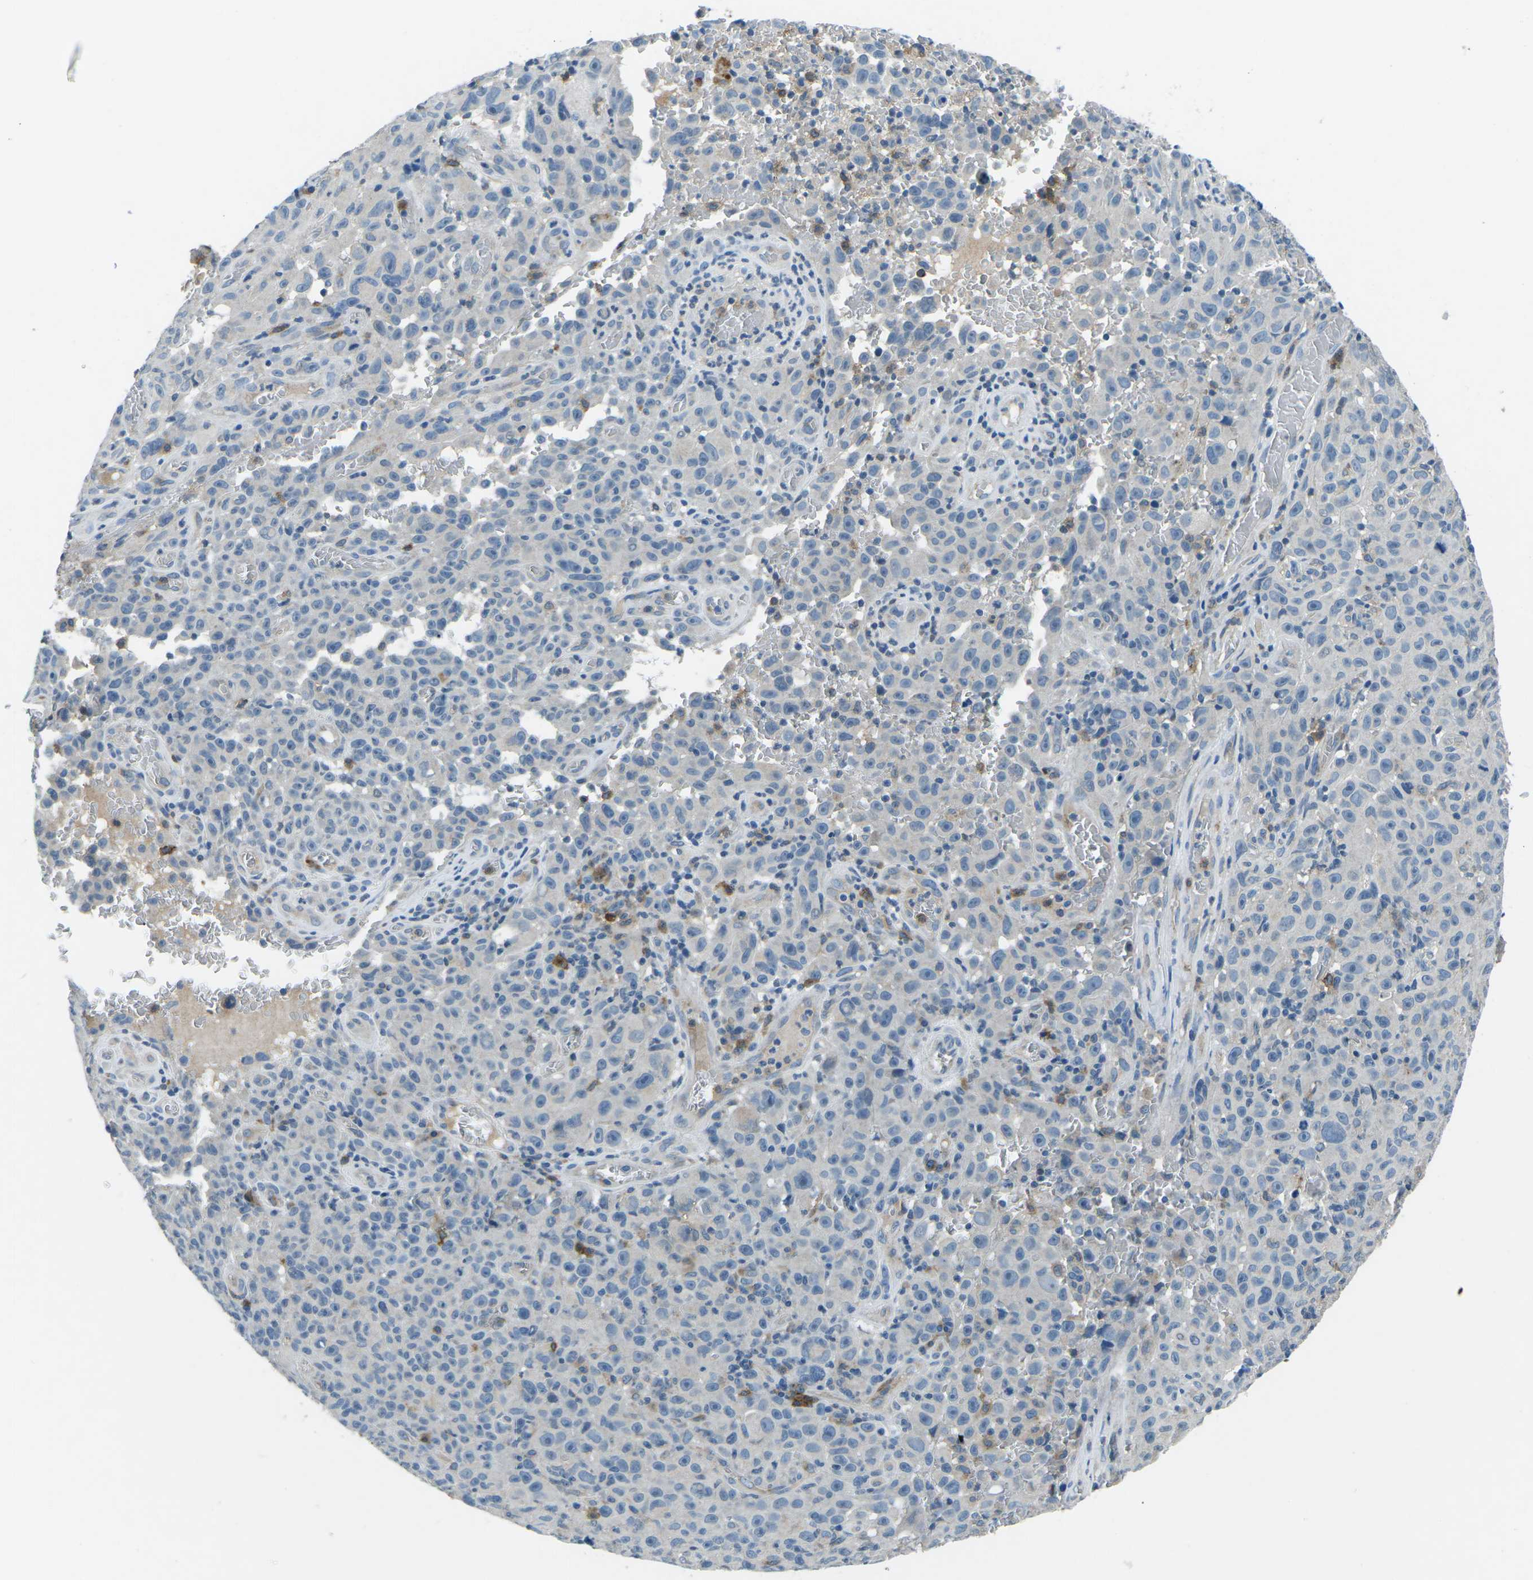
{"staining": {"intensity": "negative", "quantity": "none", "location": "none"}, "tissue": "melanoma", "cell_type": "Tumor cells", "image_type": "cancer", "snomed": [{"axis": "morphology", "description": "Malignant melanoma, NOS"}, {"axis": "topography", "description": "Skin"}], "caption": "This is an immunohistochemistry photomicrograph of human melanoma. There is no staining in tumor cells.", "gene": "CD1D", "patient": {"sex": "female", "age": 82}}